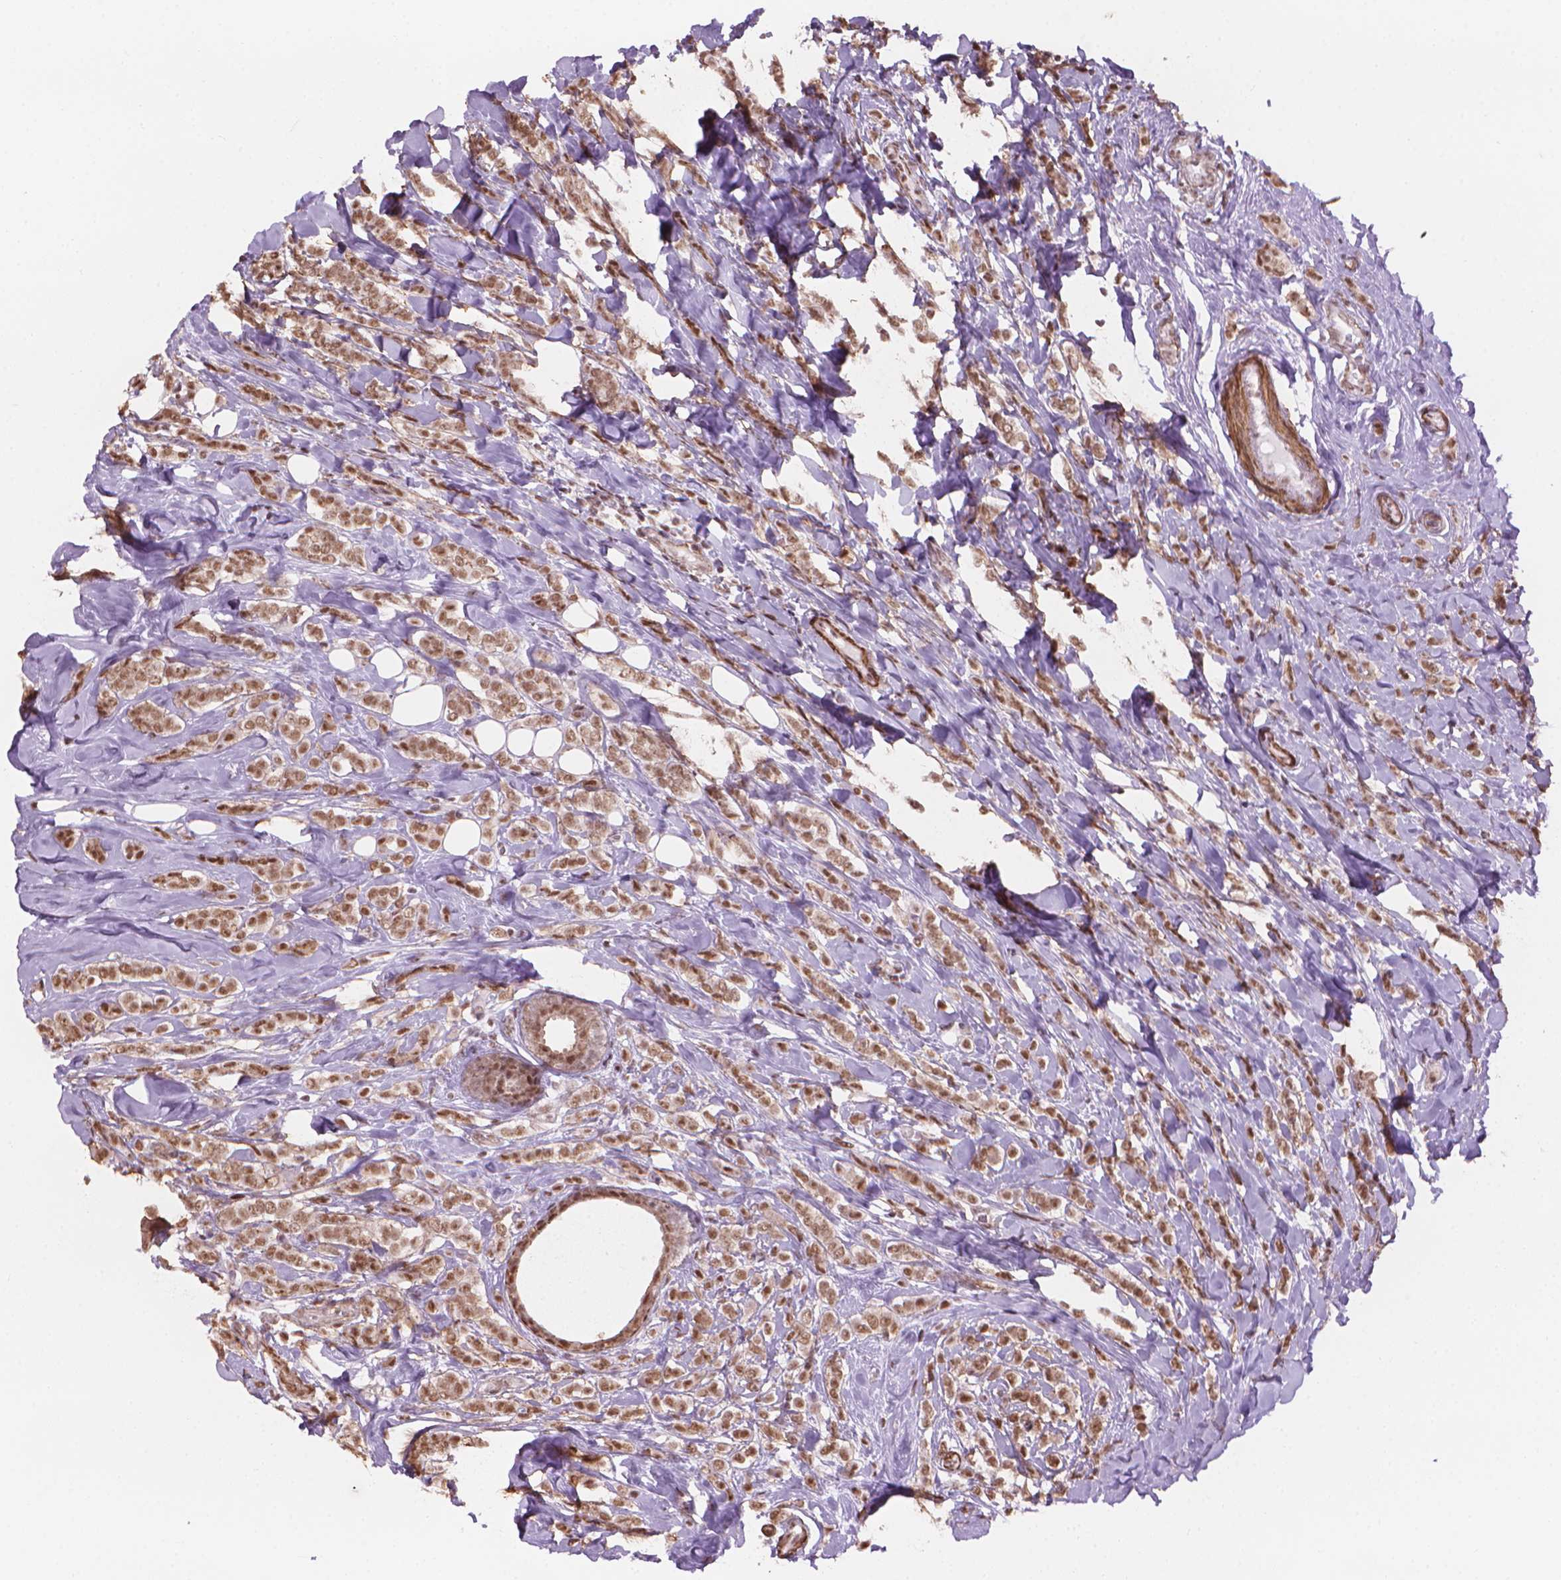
{"staining": {"intensity": "moderate", "quantity": ">75%", "location": "nuclear"}, "tissue": "breast cancer", "cell_type": "Tumor cells", "image_type": "cancer", "snomed": [{"axis": "morphology", "description": "Lobular carcinoma"}, {"axis": "topography", "description": "Breast"}], "caption": "The immunohistochemical stain shows moderate nuclear expression in tumor cells of breast lobular carcinoma tissue. The staining was performed using DAB (3,3'-diaminobenzidine), with brown indicating positive protein expression. Nuclei are stained blue with hematoxylin.", "gene": "HOXD4", "patient": {"sex": "female", "age": 49}}